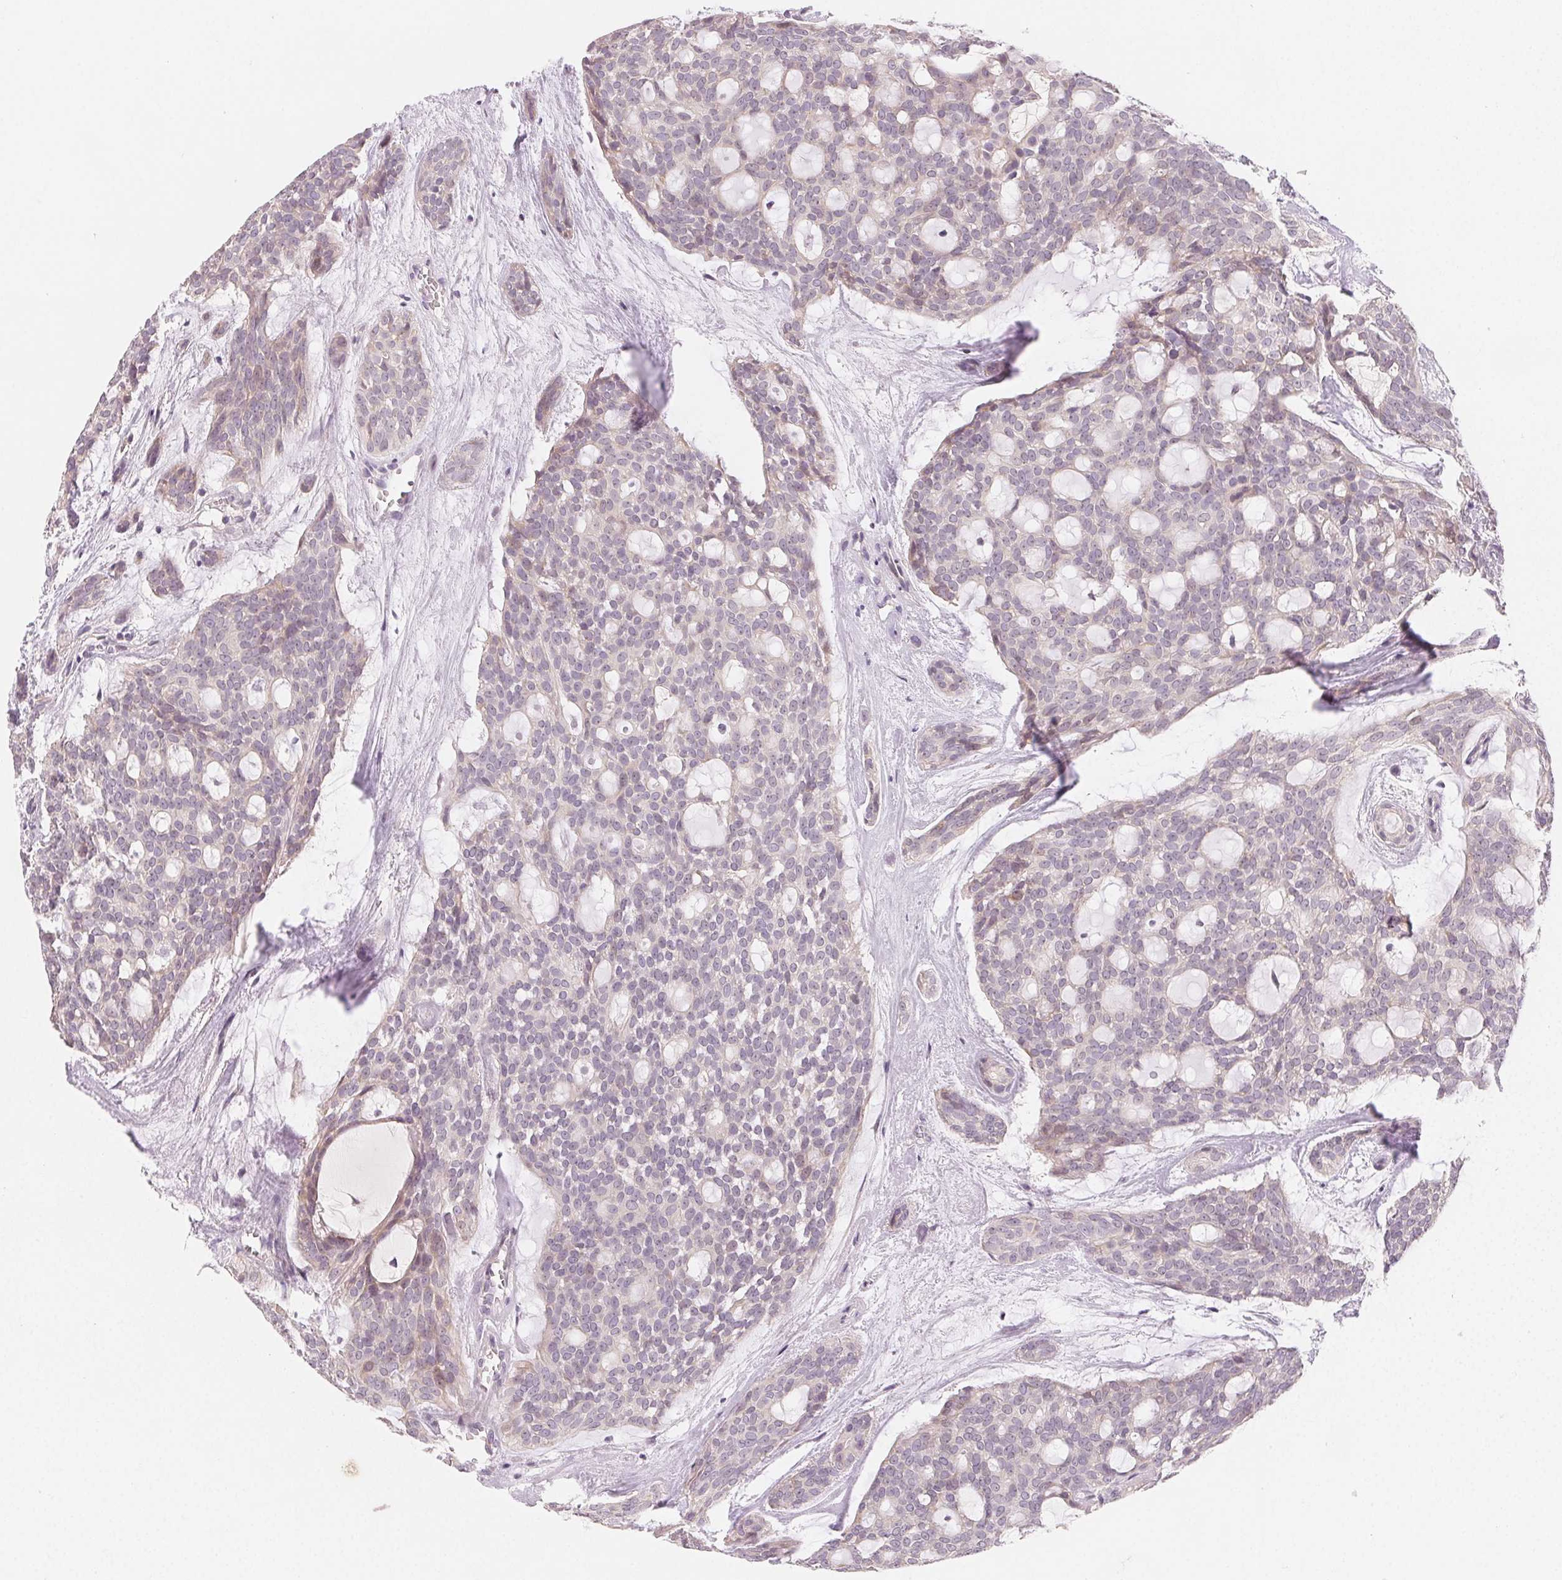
{"staining": {"intensity": "negative", "quantity": "none", "location": "none"}, "tissue": "head and neck cancer", "cell_type": "Tumor cells", "image_type": "cancer", "snomed": [{"axis": "morphology", "description": "Adenocarcinoma, NOS"}, {"axis": "topography", "description": "Head-Neck"}], "caption": "High magnification brightfield microscopy of head and neck cancer (adenocarcinoma) stained with DAB (brown) and counterstained with hematoxylin (blue): tumor cells show no significant expression.", "gene": "MYBL1", "patient": {"sex": "male", "age": 66}}